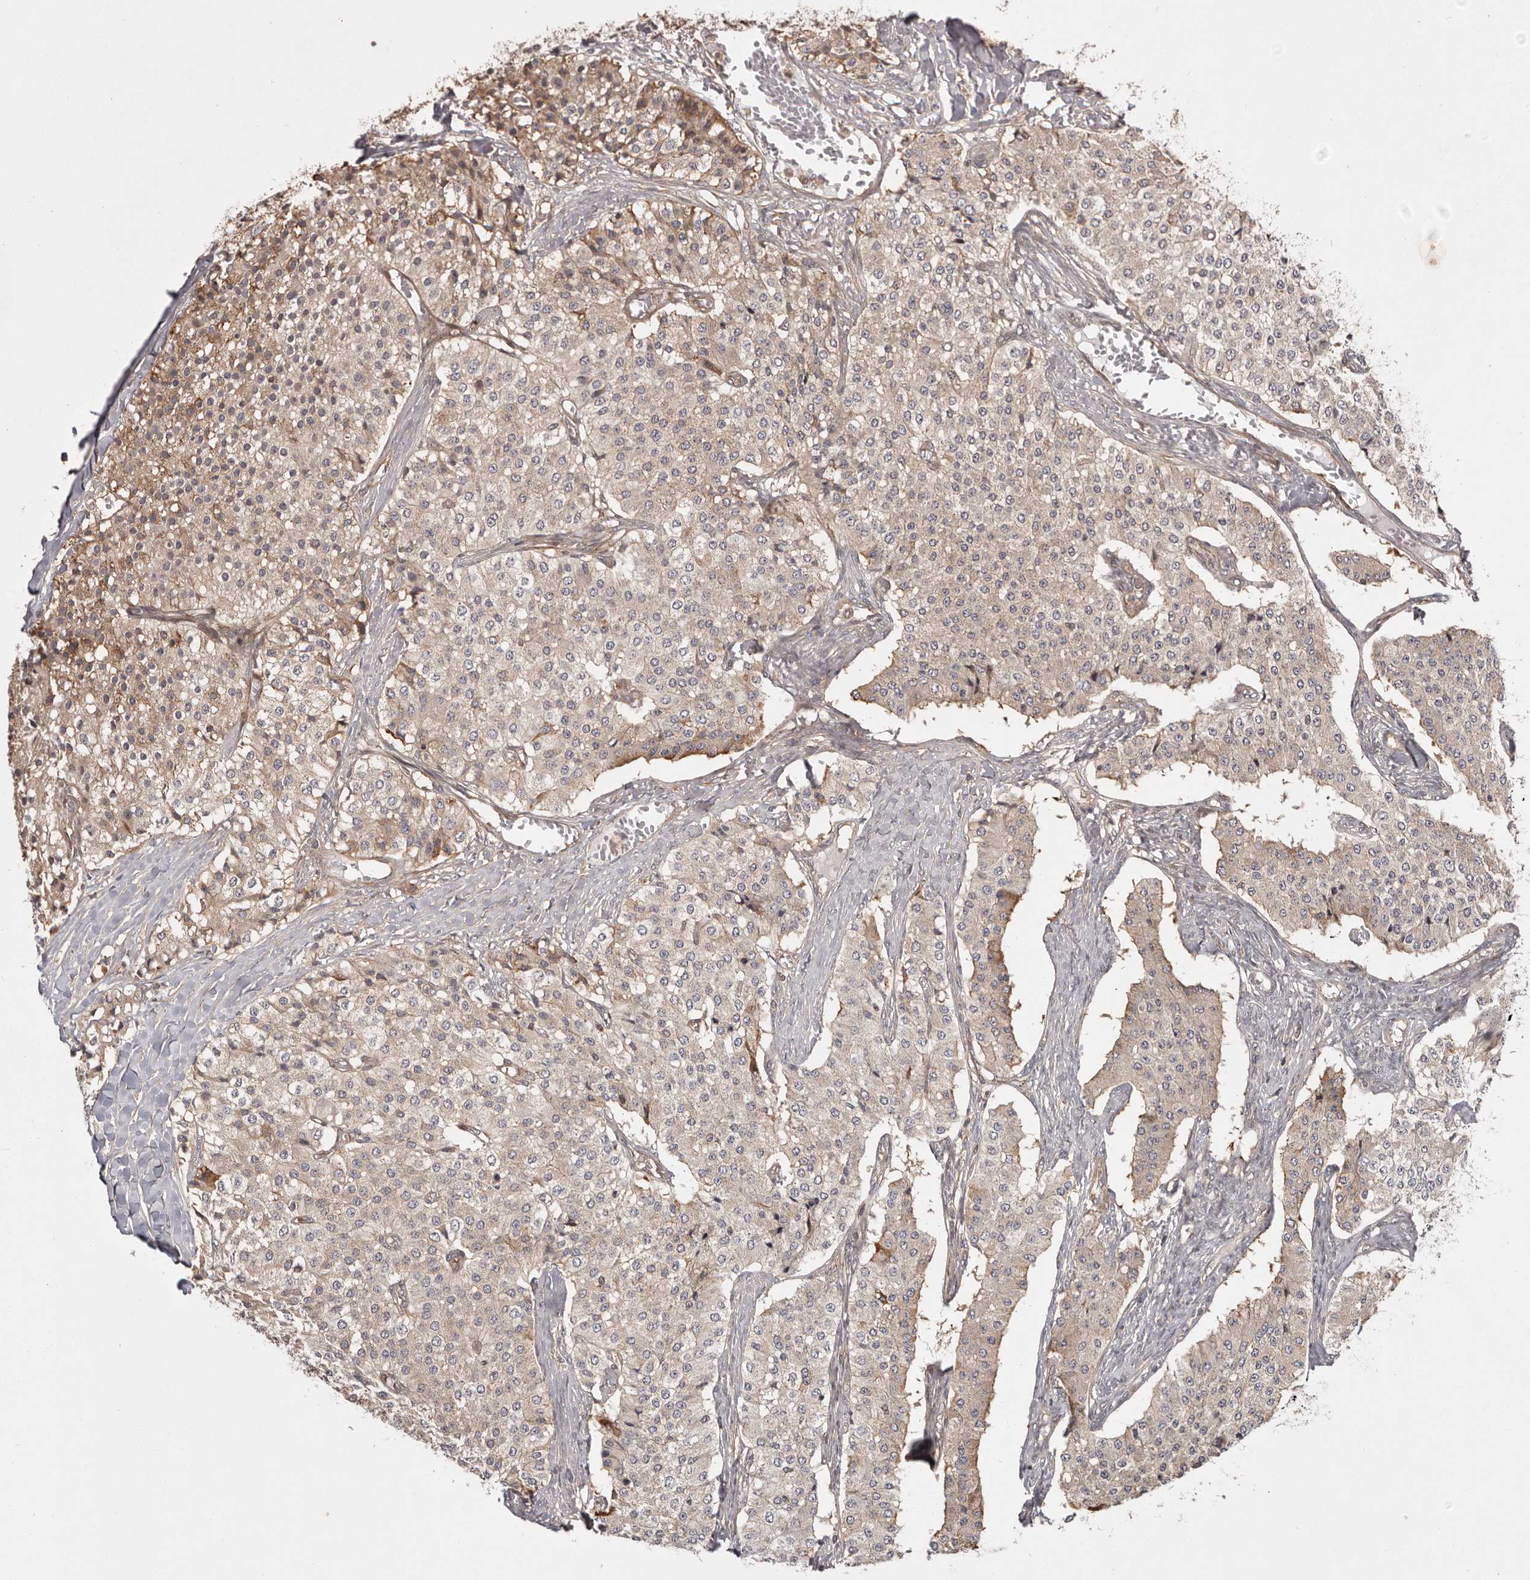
{"staining": {"intensity": "weak", "quantity": "<25%", "location": "cytoplasmic/membranous"}, "tissue": "carcinoid", "cell_type": "Tumor cells", "image_type": "cancer", "snomed": [{"axis": "morphology", "description": "Carcinoid, malignant, NOS"}, {"axis": "topography", "description": "Colon"}], "caption": "Tumor cells show no significant staining in carcinoid.", "gene": "NFKBIA", "patient": {"sex": "female", "age": 52}}